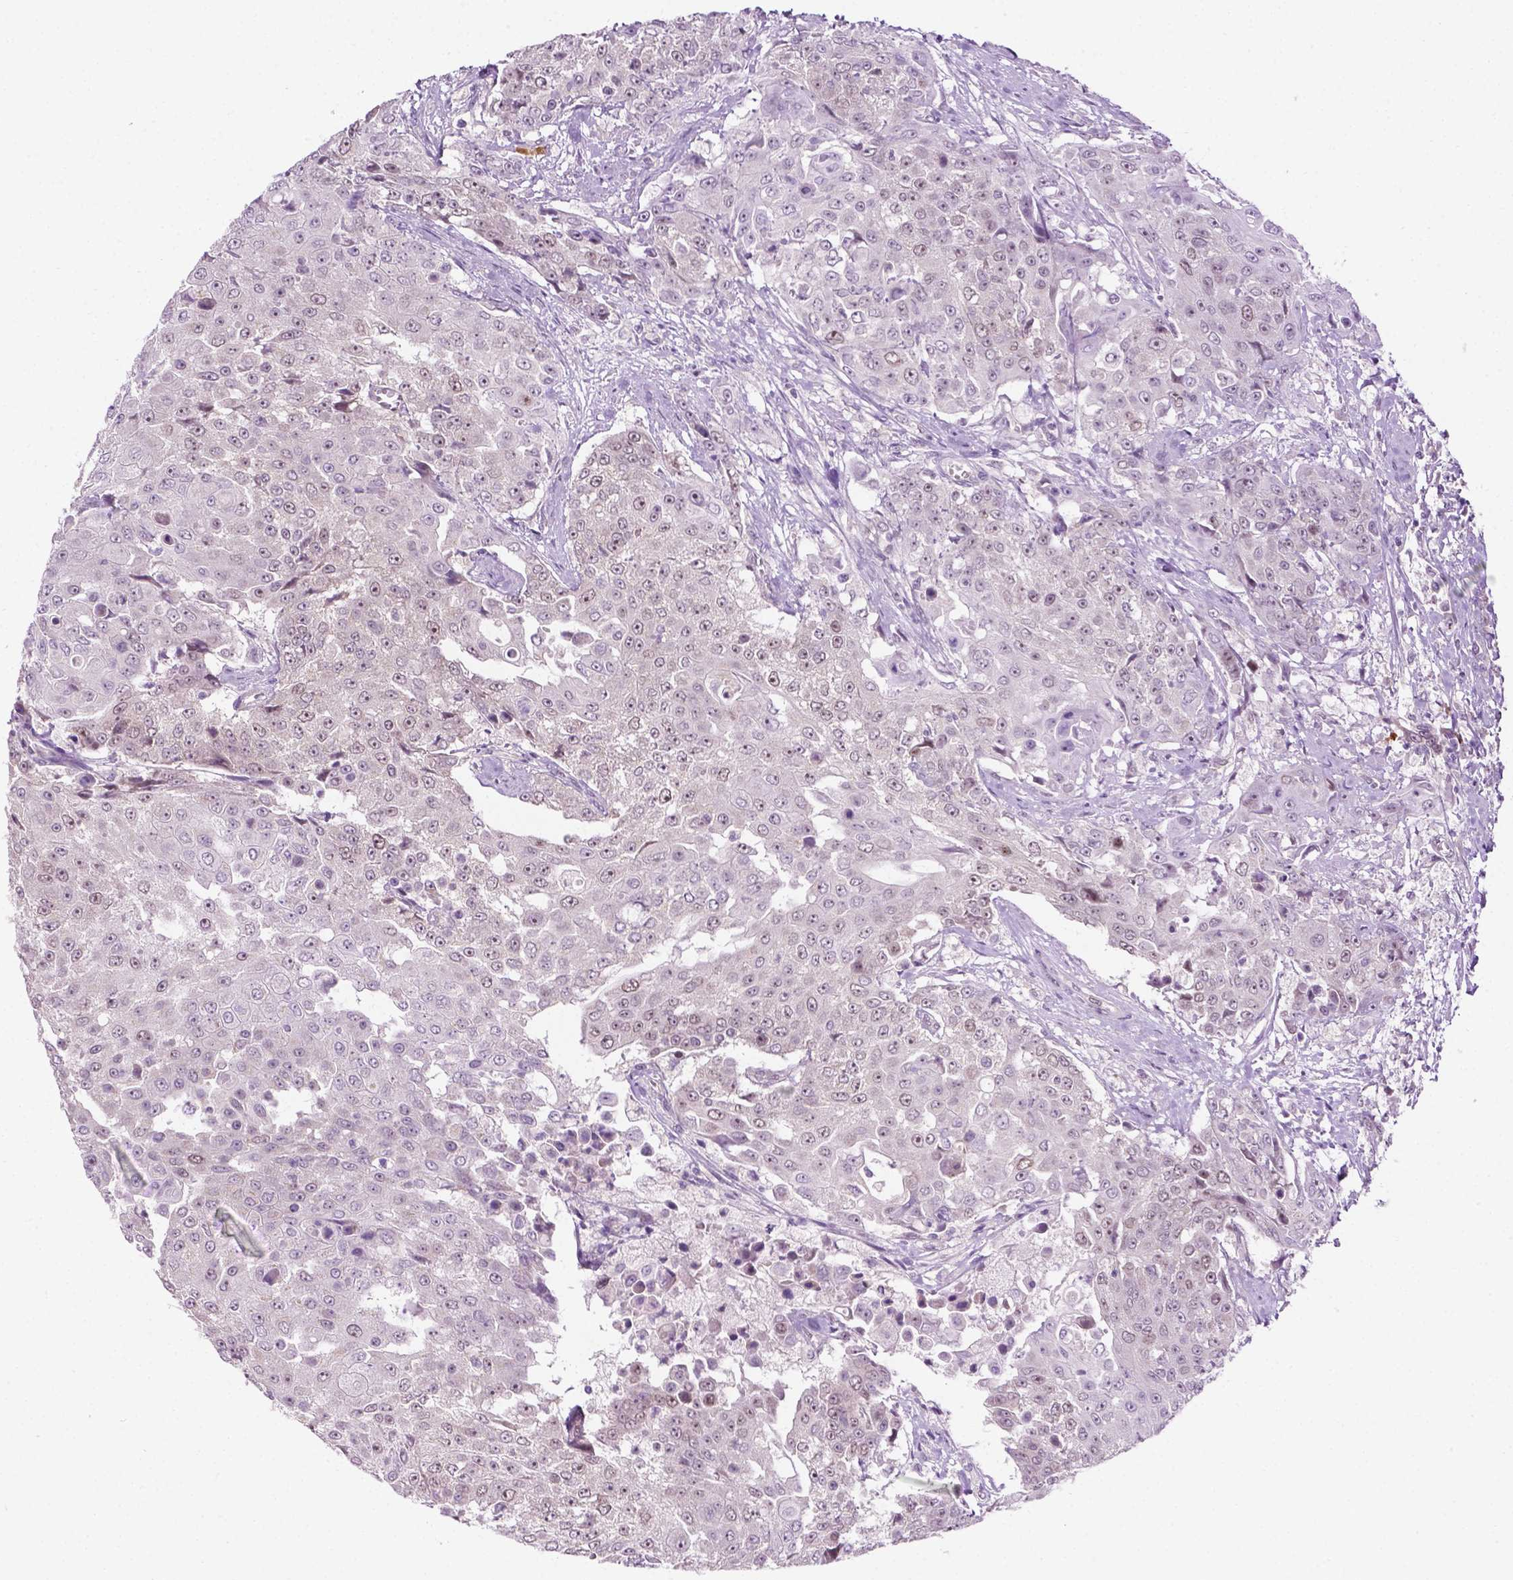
{"staining": {"intensity": "weak", "quantity": "25%-75%", "location": "nuclear"}, "tissue": "urothelial cancer", "cell_type": "Tumor cells", "image_type": "cancer", "snomed": [{"axis": "morphology", "description": "Urothelial carcinoma, High grade"}, {"axis": "topography", "description": "Urinary bladder"}], "caption": "An immunohistochemistry (IHC) image of neoplastic tissue is shown. Protein staining in brown labels weak nuclear positivity in urothelial cancer within tumor cells.", "gene": "DENND4A", "patient": {"sex": "female", "age": 63}}